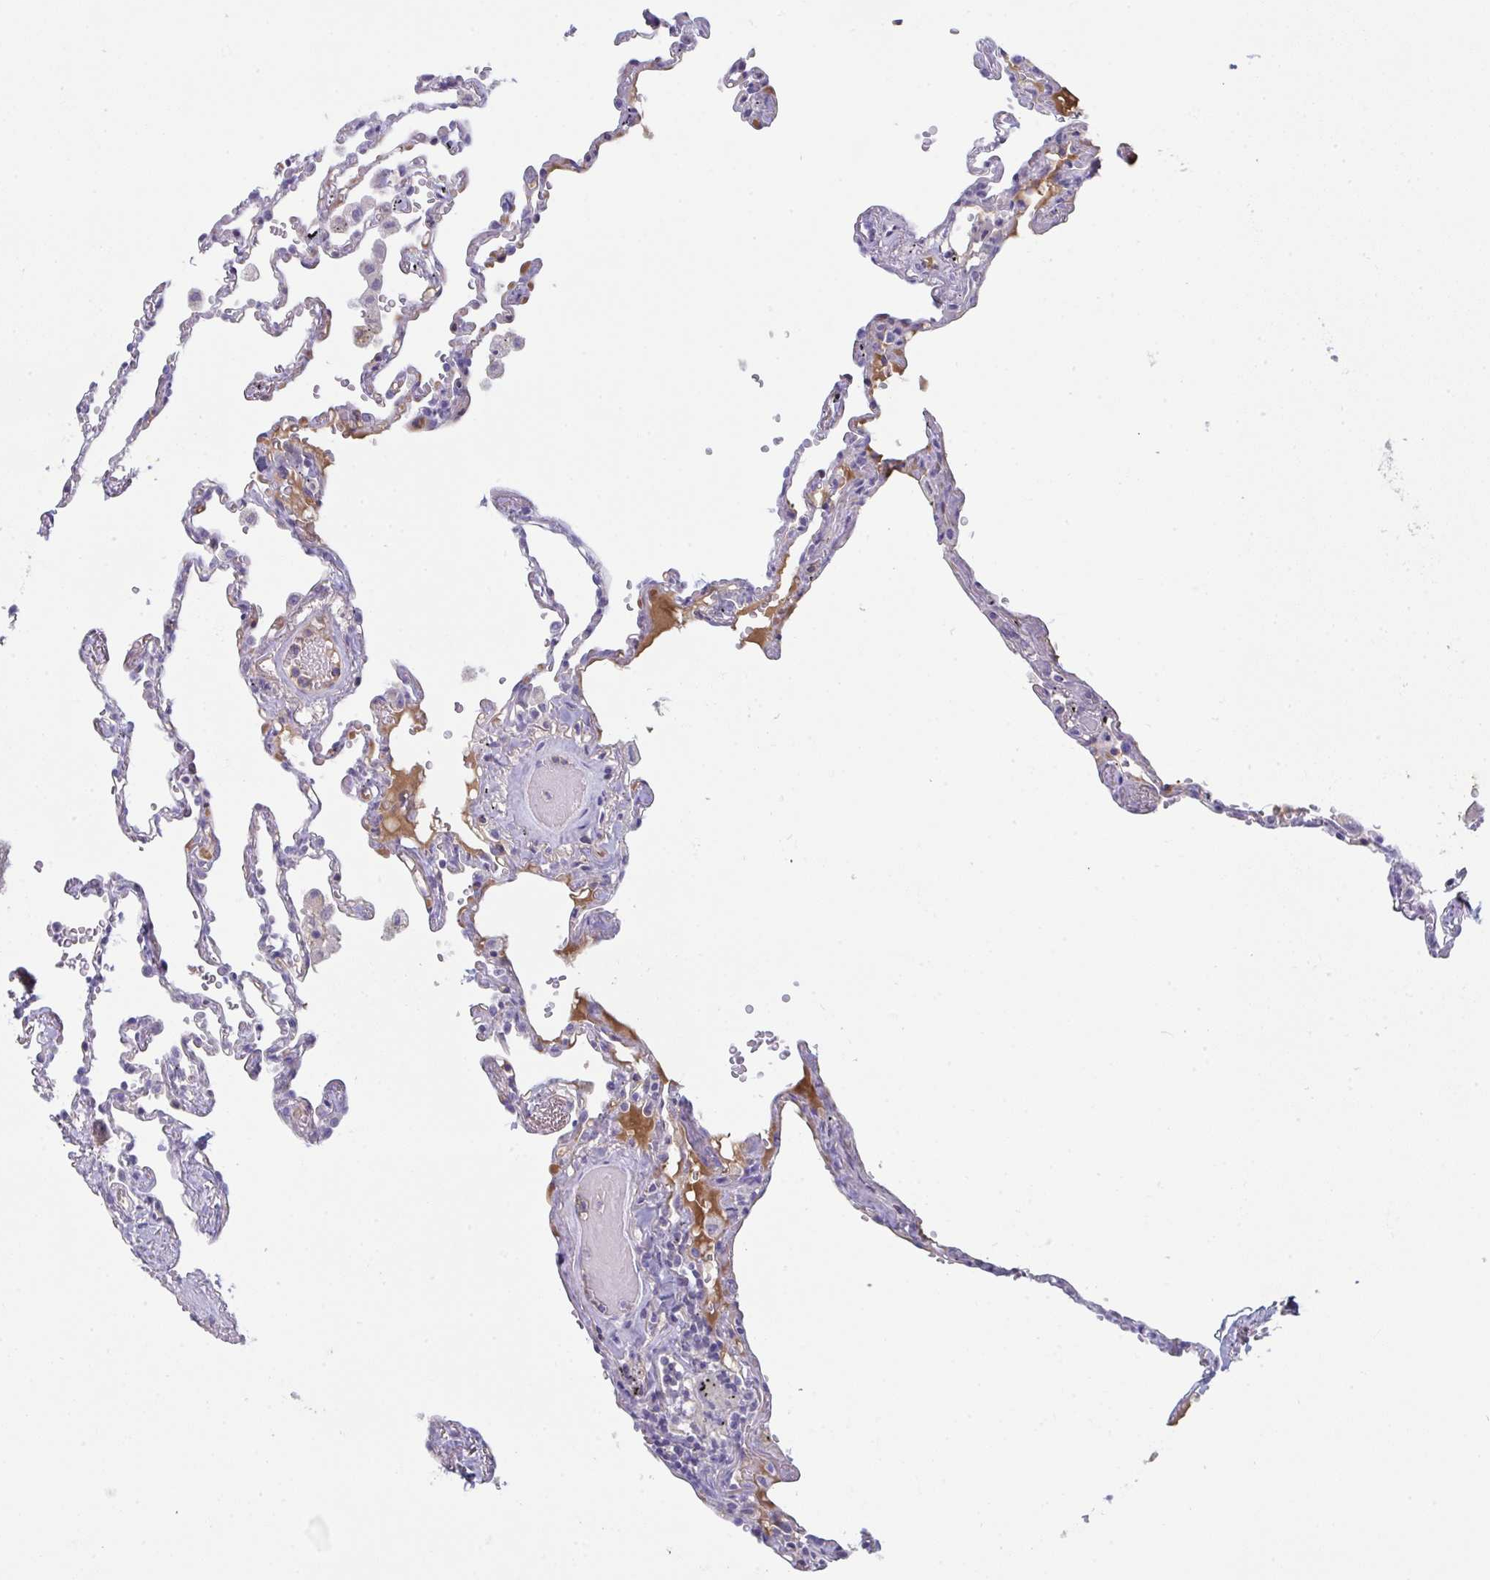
{"staining": {"intensity": "negative", "quantity": "none", "location": "none"}, "tissue": "lung", "cell_type": "Alveolar cells", "image_type": "normal", "snomed": [{"axis": "morphology", "description": "Normal tissue, NOS"}, {"axis": "topography", "description": "Lung"}], "caption": "High magnification brightfield microscopy of unremarkable lung stained with DAB (brown) and counterstained with hematoxylin (blue): alveolar cells show no significant staining.", "gene": "HGFAC", "patient": {"sex": "female", "age": 67}}